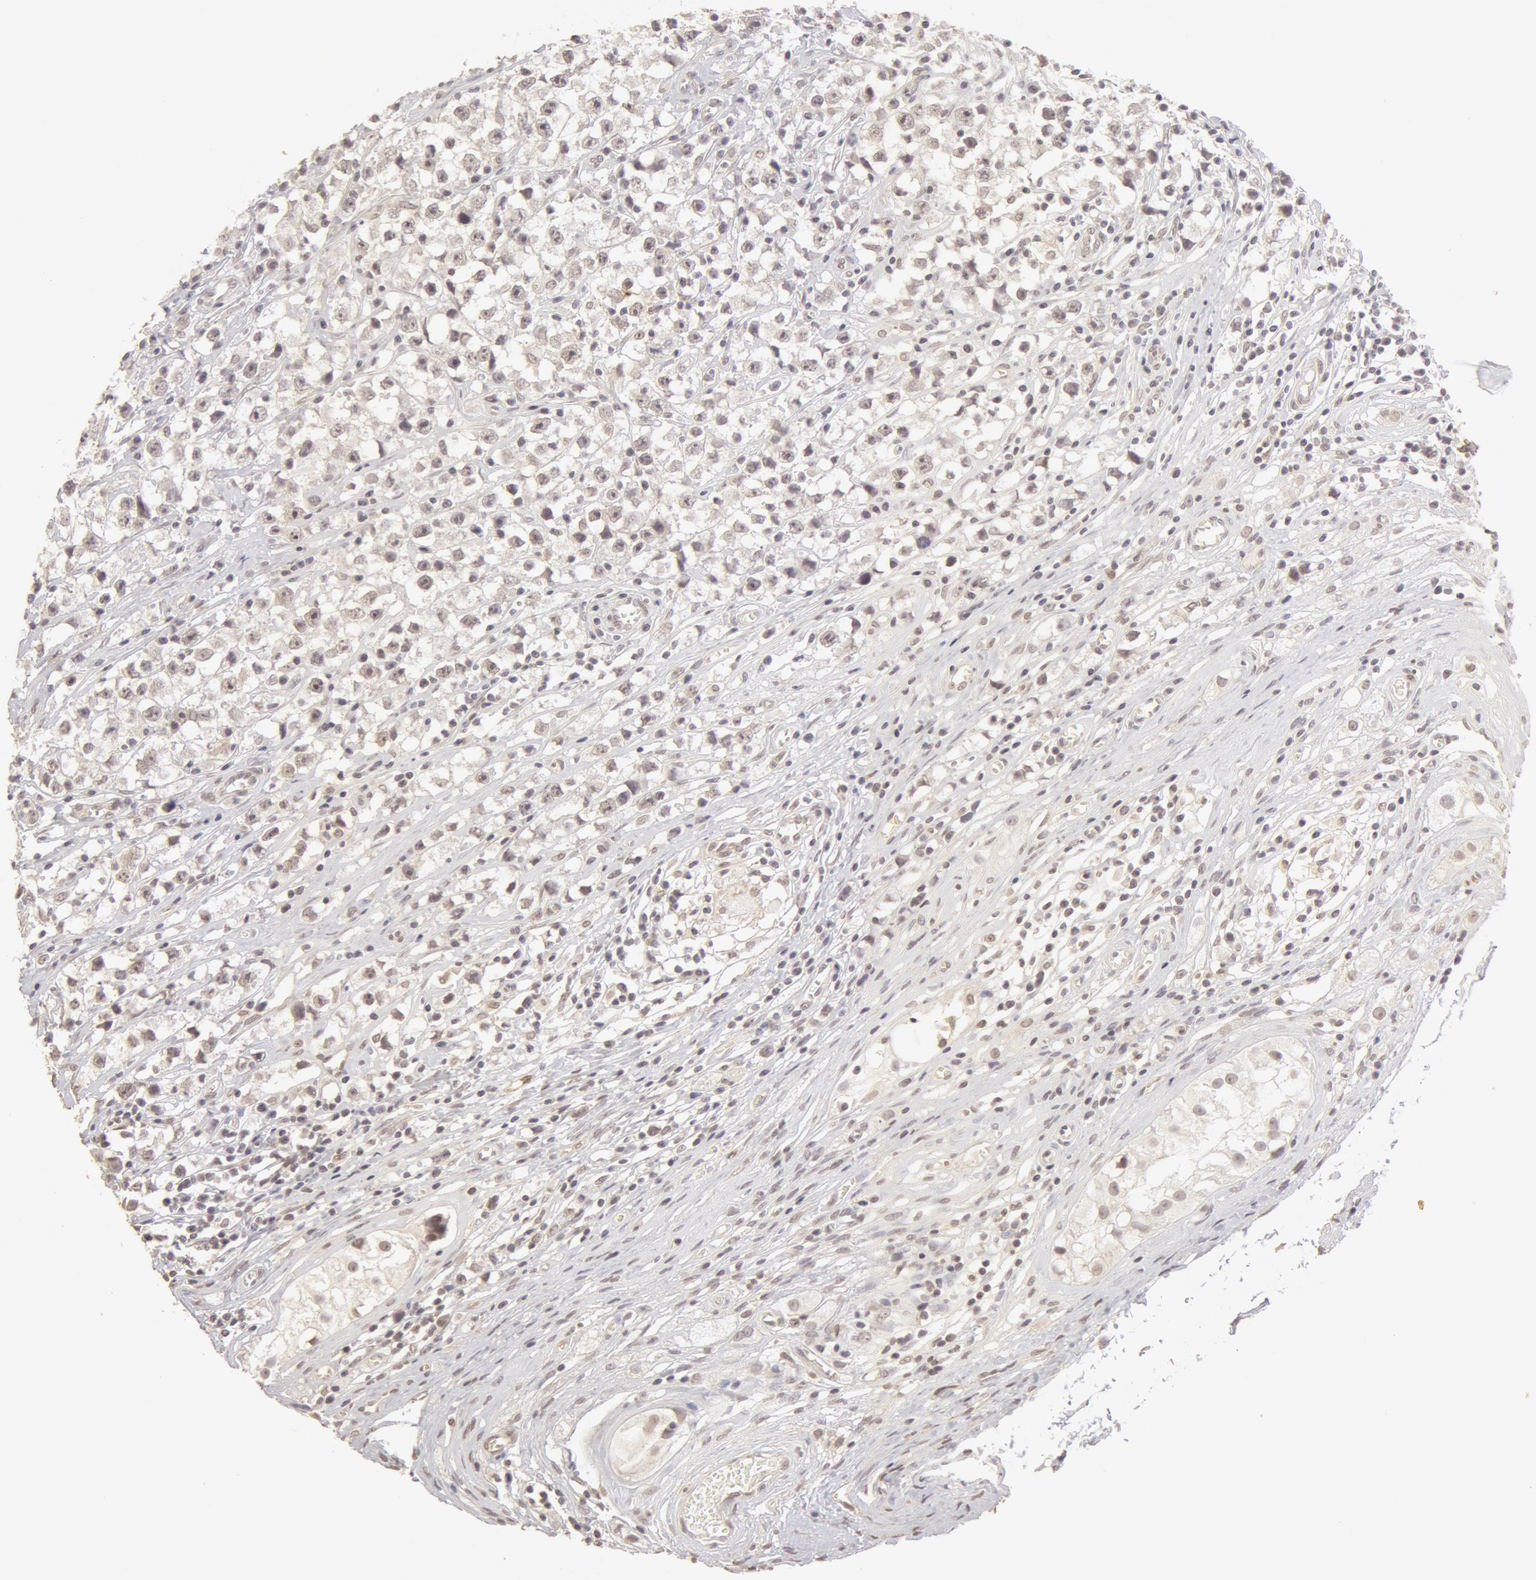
{"staining": {"intensity": "weak", "quantity": ">75%", "location": "nuclear"}, "tissue": "testis cancer", "cell_type": "Tumor cells", "image_type": "cancer", "snomed": [{"axis": "morphology", "description": "Seminoma, NOS"}, {"axis": "topography", "description": "Testis"}], "caption": "Immunohistochemical staining of human testis cancer reveals low levels of weak nuclear protein expression in about >75% of tumor cells. The protein of interest is stained brown, and the nuclei are stained in blue (DAB (3,3'-diaminobenzidine) IHC with brightfield microscopy, high magnification).", "gene": "ADAM10", "patient": {"sex": "male", "age": 35}}